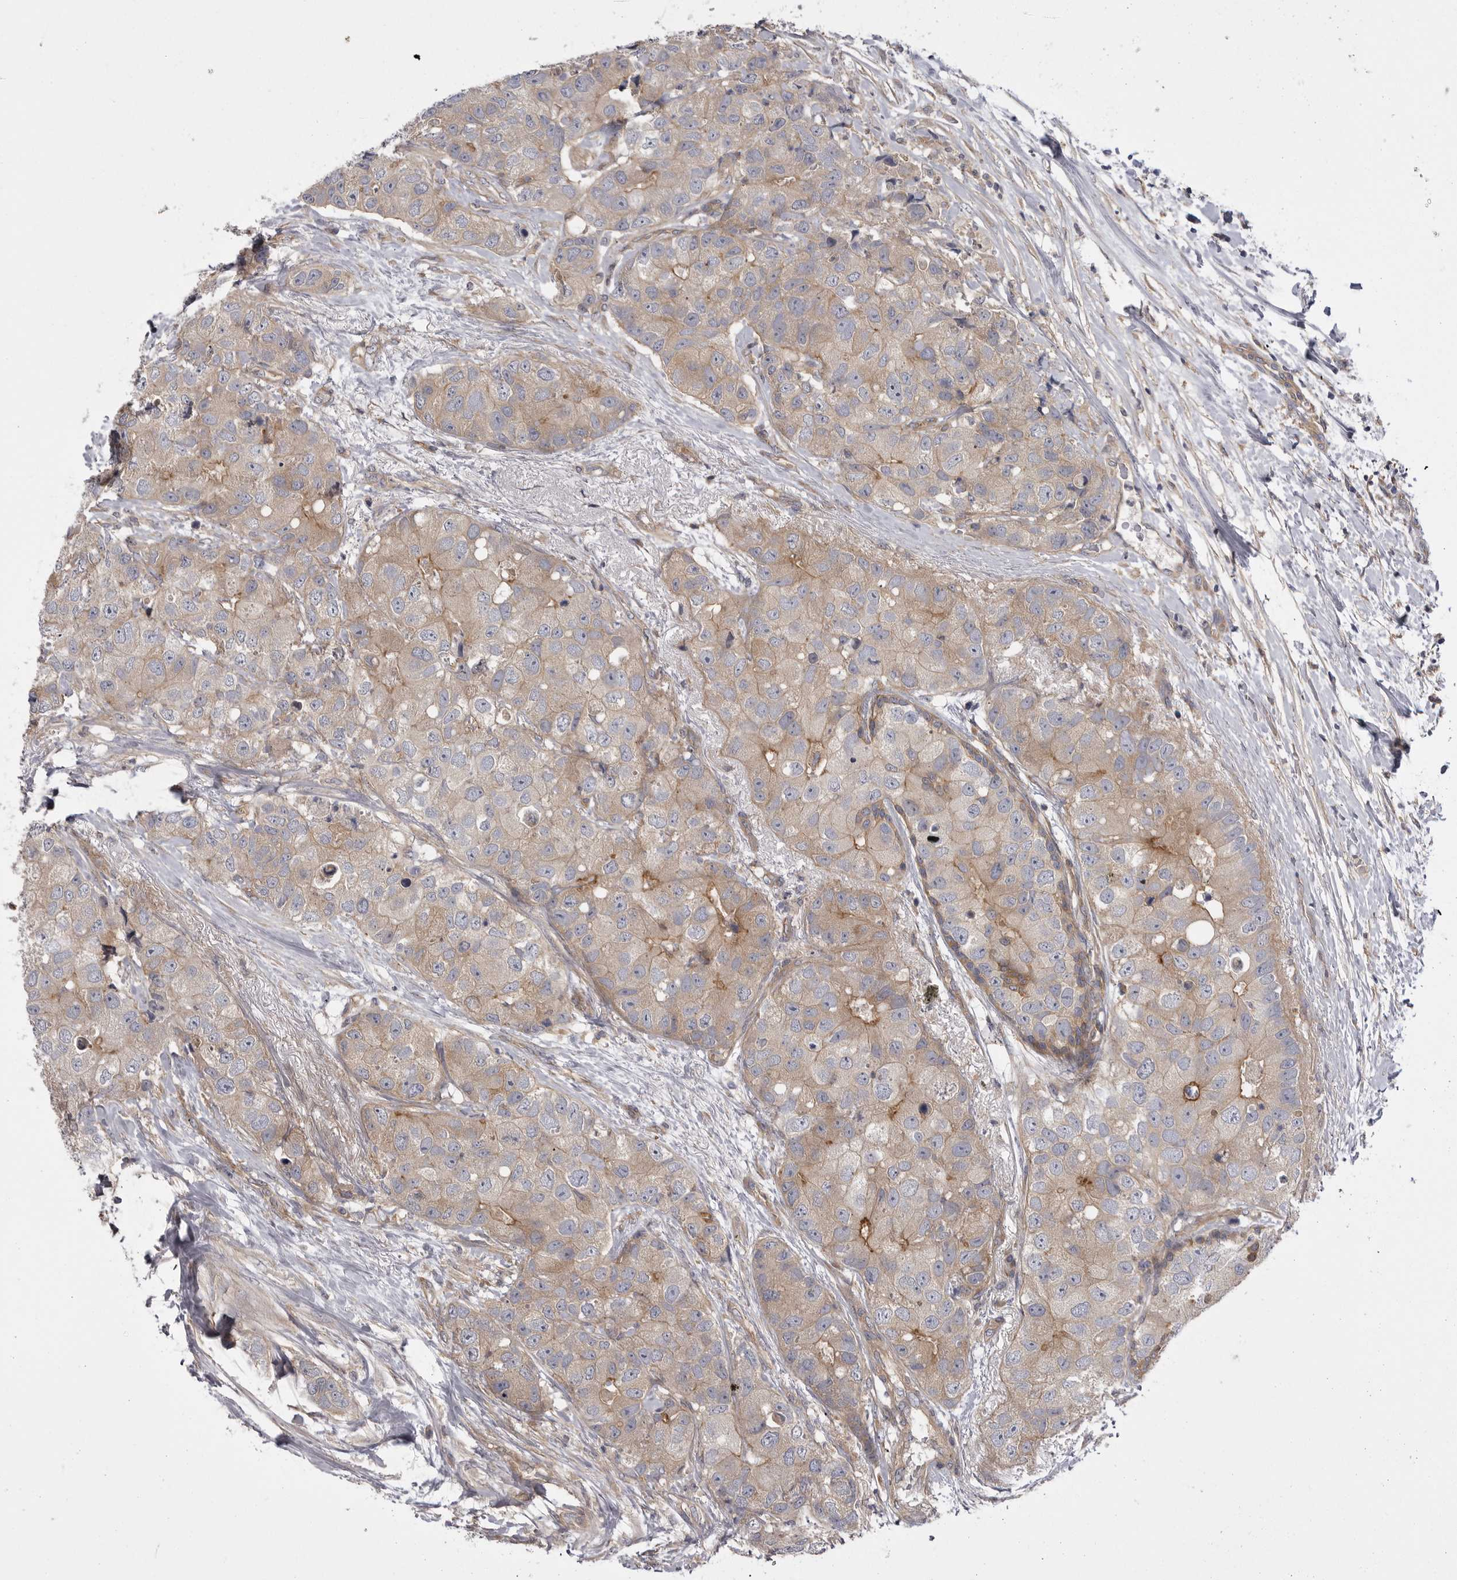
{"staining": {"intensity": "weak", "quantity": "<25%", "location": "cytoplasmic/membranous"}, "tissue": "breast cancer", "cell_type": "Tumor cells", "image_type": "cancer", "snomed": [{"axis": "morphology", "description": "Duct carcinoma"}, {"axis": "topography", "description": "Breast"}], "caption": "Immunohistochemistry (IHC) of breast cancer reveals no staining in tumor cells. The staining is performed using DAB brown chromogen with nuclei counter-stained in using hematoxylin.", "gene": "OSBPL9", "patient": {"sex": "female", "age": 62}}